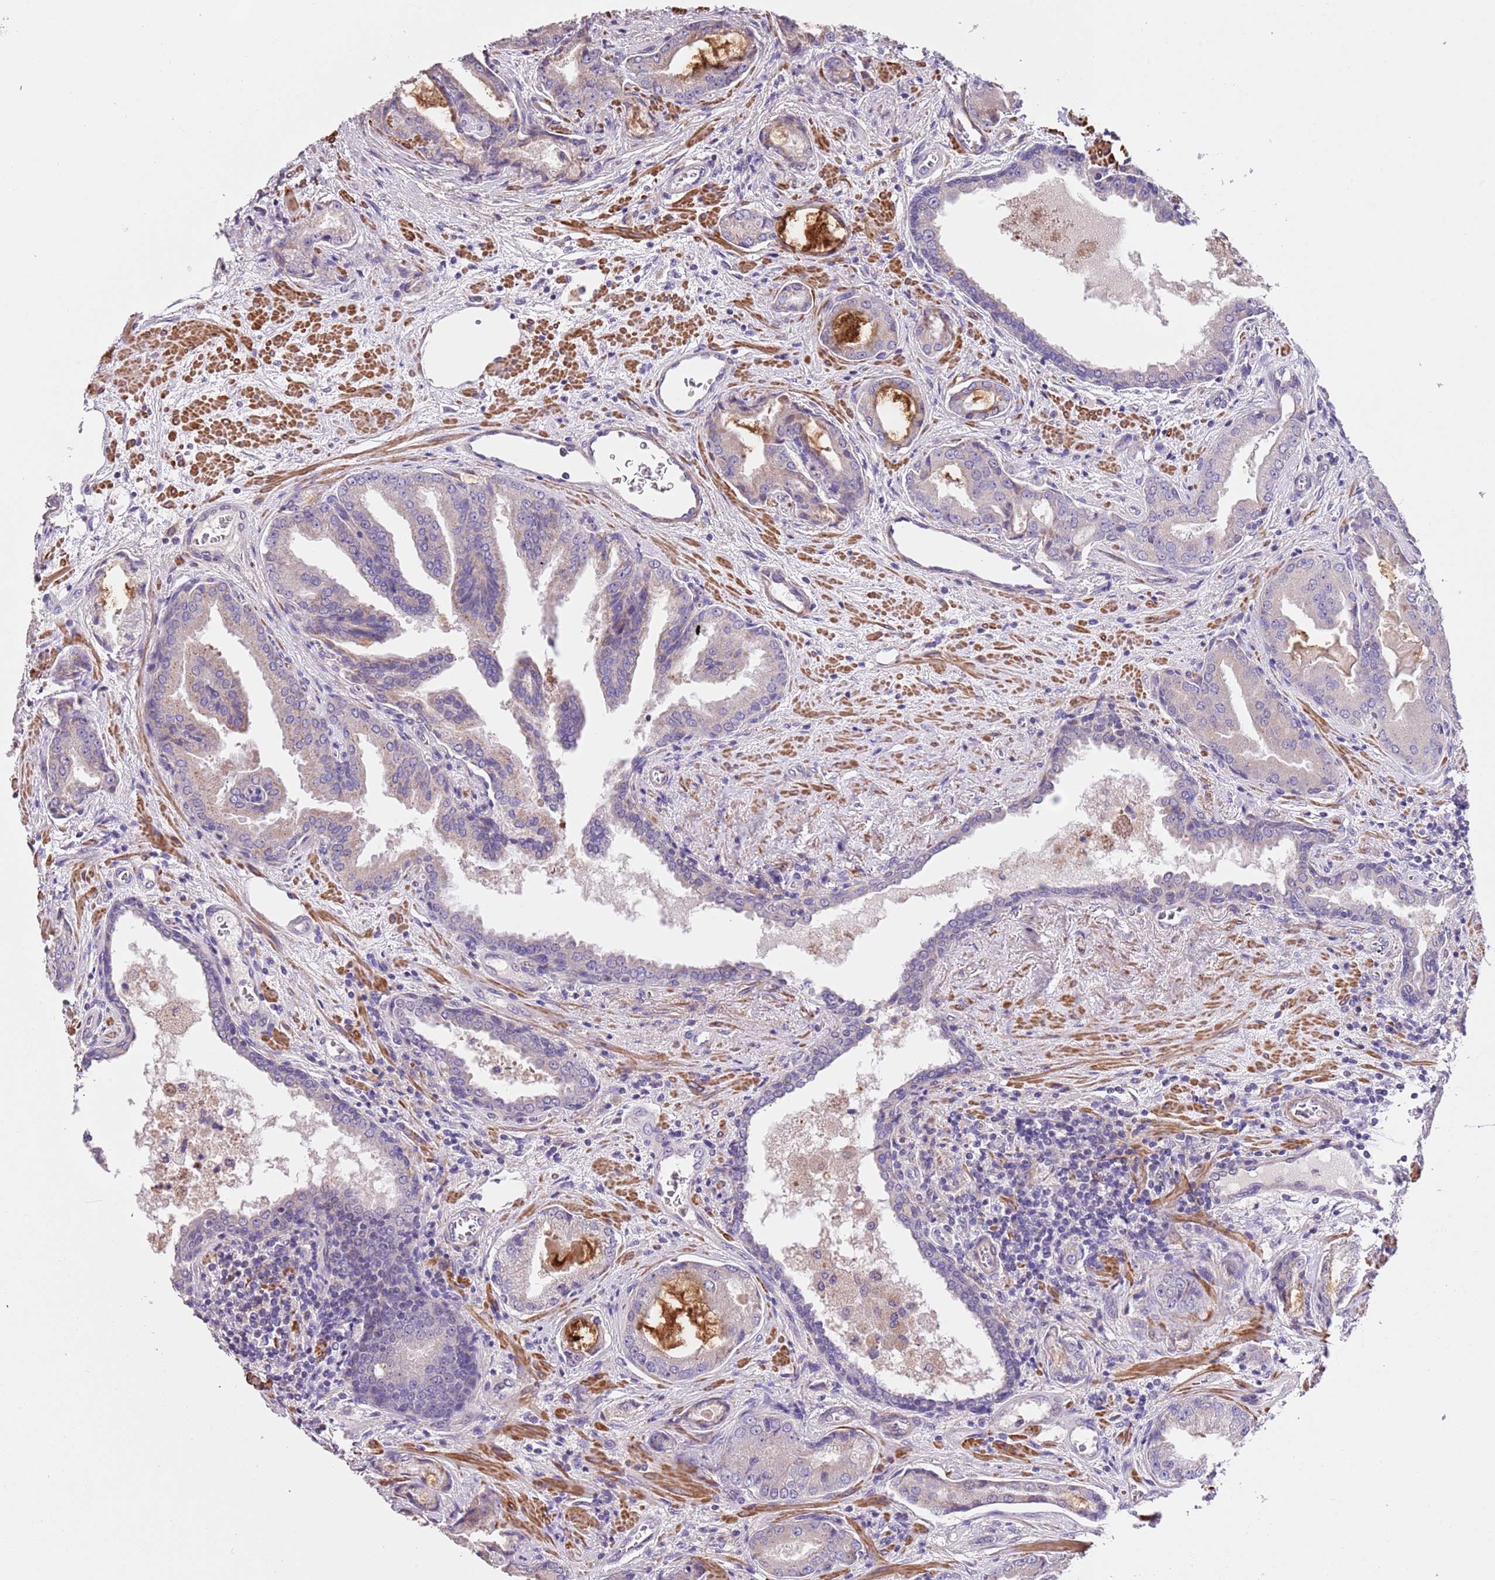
{"staining": {"intensity": "negative", "quantity": "none", "location": "none"}, "tissue": "prostate cancer", "cell_type": "Tumor cells", "image_type": "cancer", "snomed": [{"axis": "morphology", "description": "Adenocarcinoma, High grade"}, {"axis": "topography", "description": "Prostate"}], "caption": "This photomicrograph is of prostate adenocarcinoma (high-grade) stained with IHC to label a protein in brown with the nuclei are counter-stained blue. There is no staining in tumor cells.", "gene": "PIGA", "patient": {"sex": "male", "age": 68}}